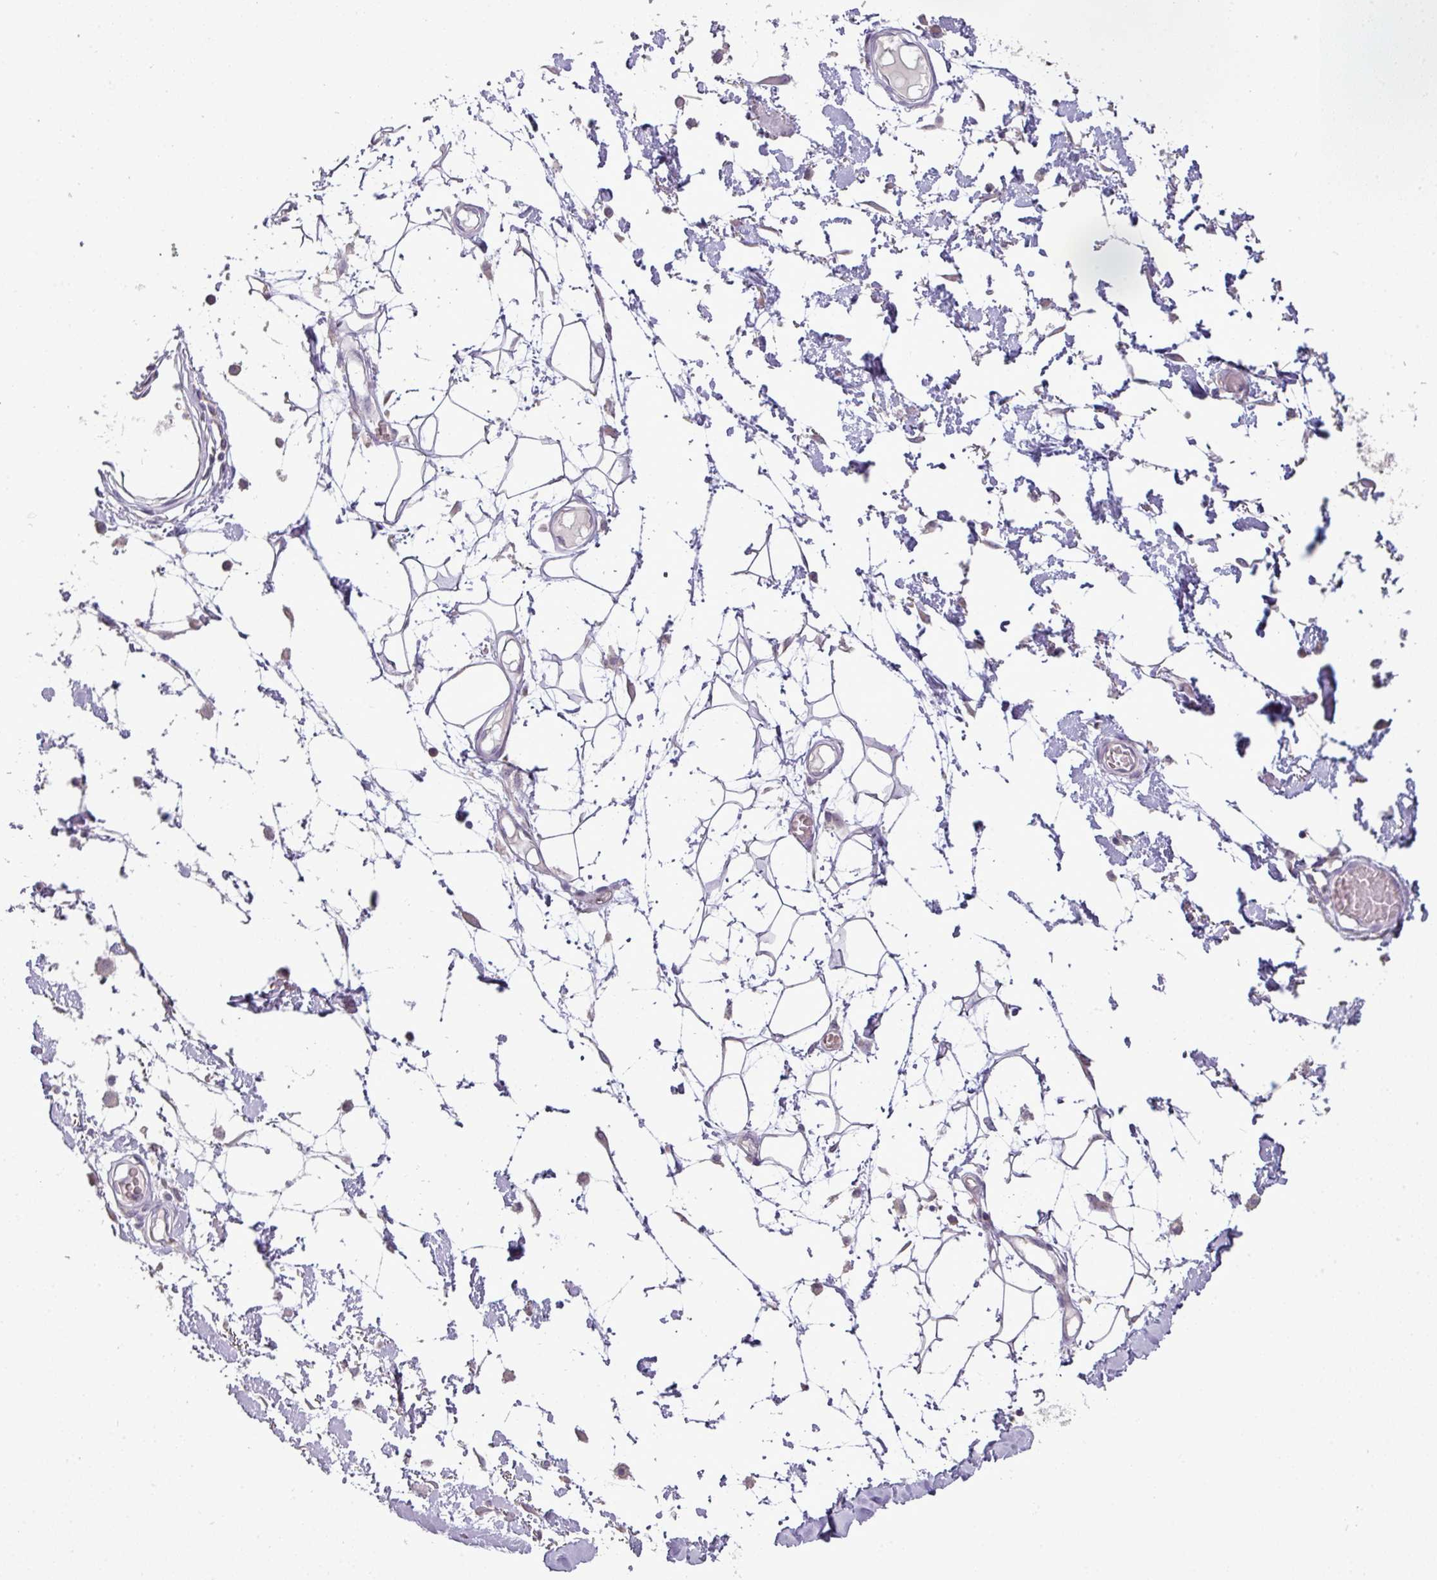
{"staining": {"intensity": "negative", "quantity": "none", "location": "none"}, "tissue": "adipose tissue", "cell_type": "Adipocytes", "image_type": "normal", "snomed": [{"axis": "morphology", "description": "Normal tissue, NOS"}, {"axis": "topography", "description": "Vulva"}, {"axis": "topography", "description": "Peripheral nerve tissue"}], "caption": "Immunohistochemistry histopathology image of benign adipose tissue: adipose tissue stained with DAB (3,3'-diaminobenzidine) exhibits no significant protein positivity in adipocytes.", "gene": "TRAPPC1", "patient": {"sex": "female", "age": 68}}